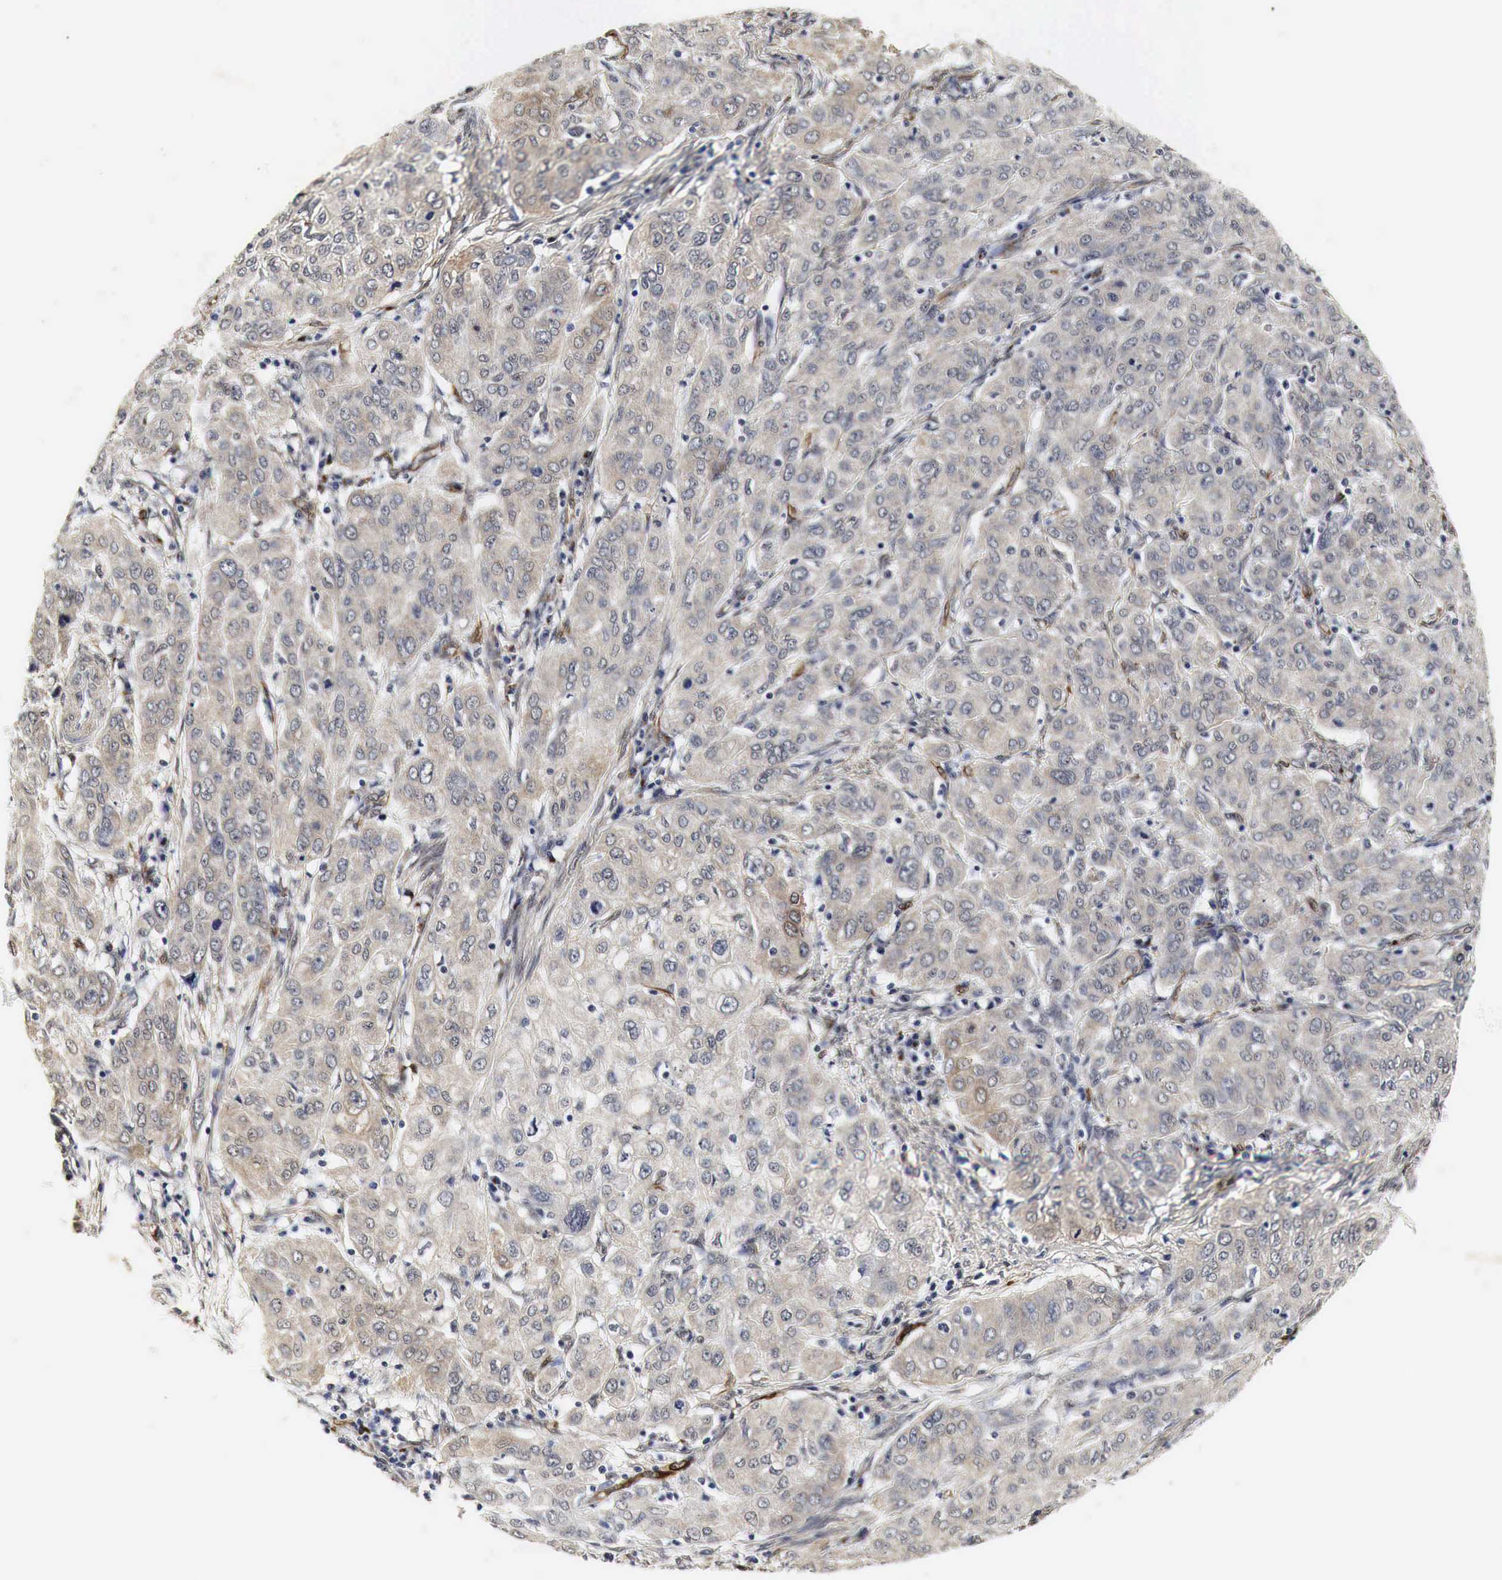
{"staining": {"intensity": "weak", "quantity": ">75%", "location": "cytoplasmic/membranous"}, "tissue": "cervical cancer", "cell_type": "Tumor cells", "image_type": "cancer", "snomed": [{"axis": "morphology", "description": "Squamous cell carcinoma, NOS"}, {"axis": "topography", "description": "Cervix"}], "caption": "Tumor cells reveal weak cytoplasmic/membranous positivity in about >75% of cells in cervical cancer (squamous cell carcinoma).", "gene": "SPIN1", "patient": {"sex": "female", "age": 38}}